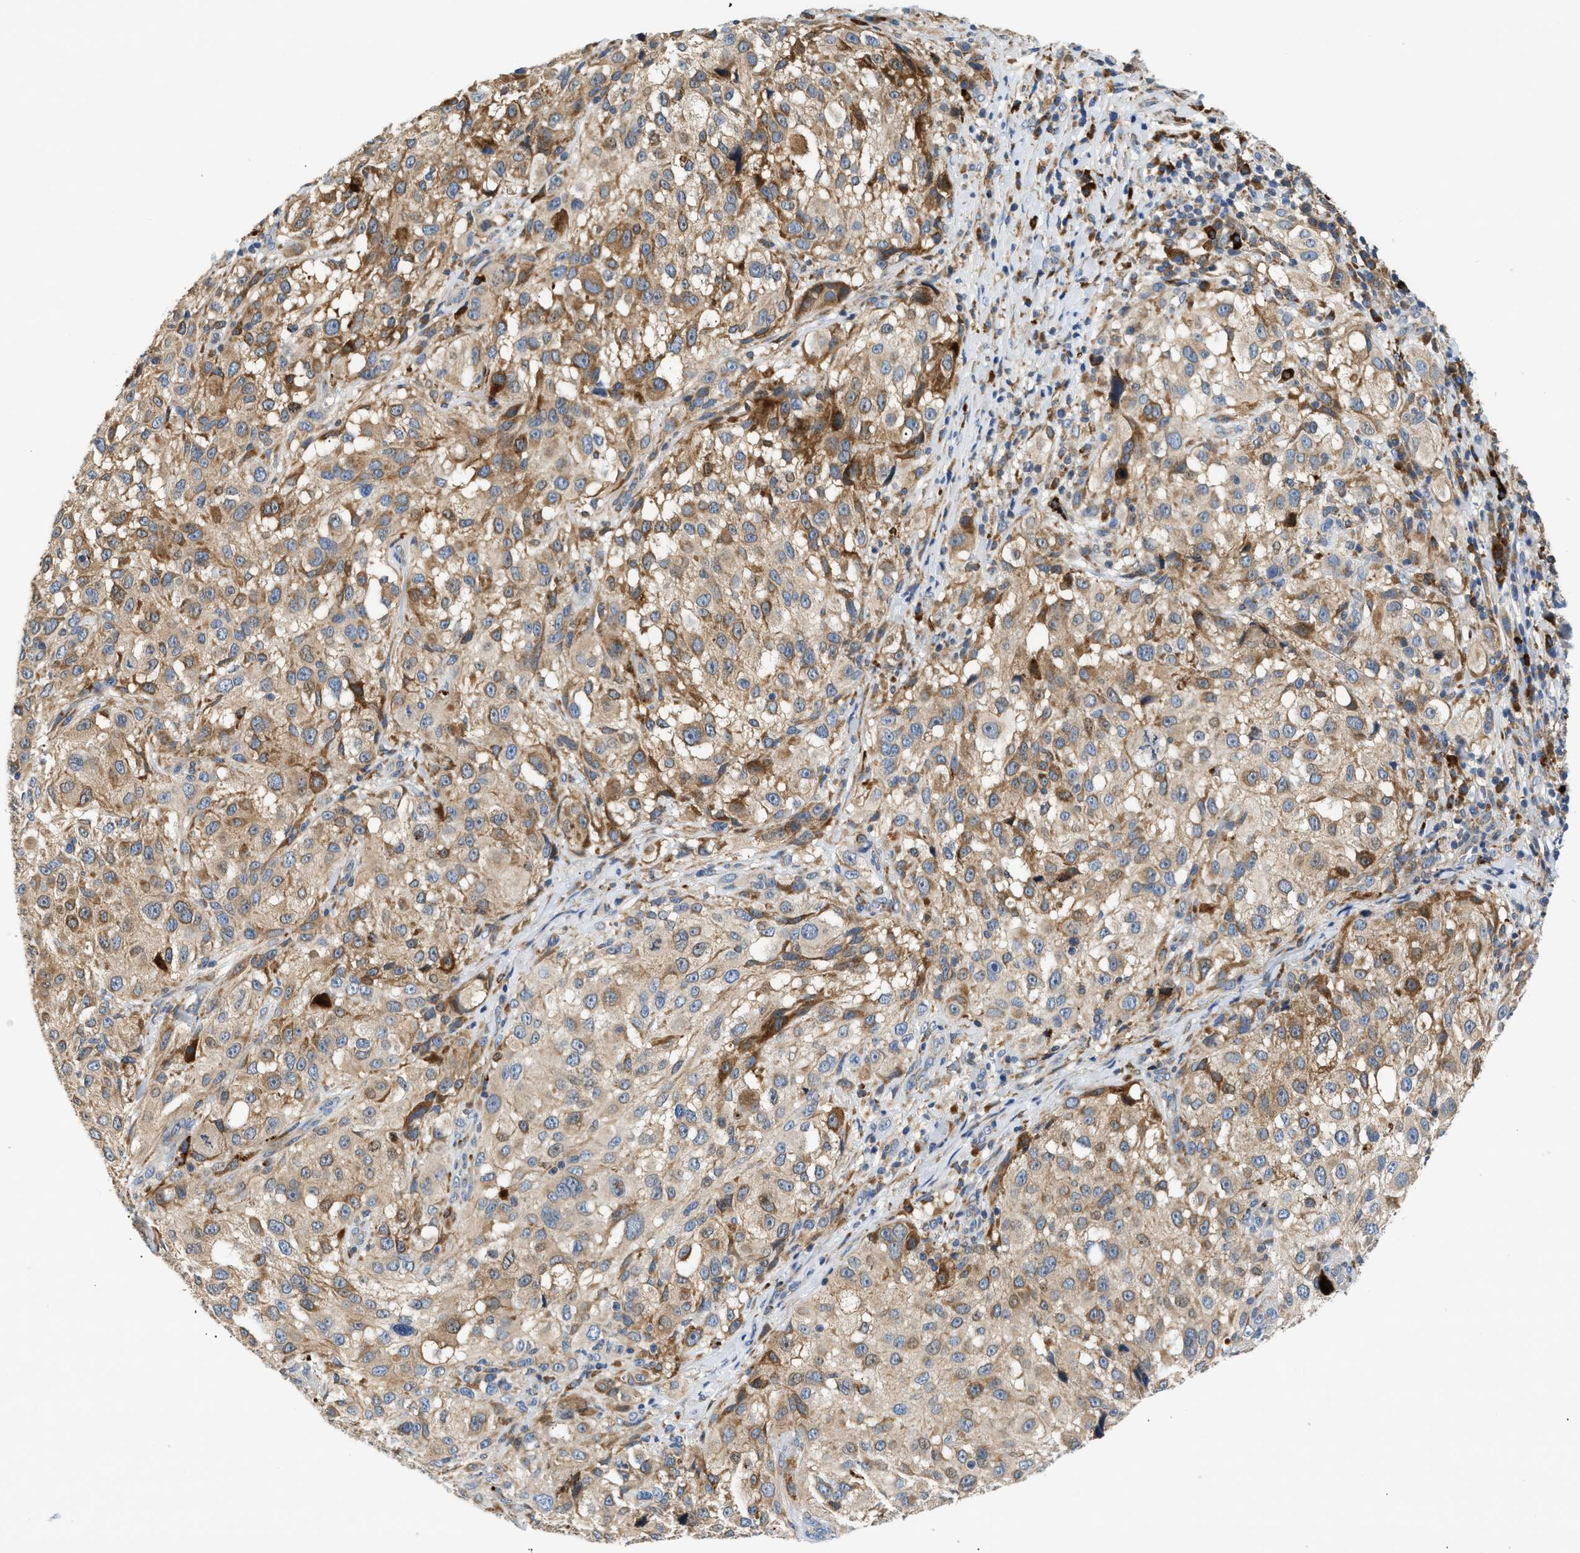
{"staining": {"intensity": "moderate", "quantity": ">75%", "location": "cytoplasmic/membranous"}, "tissue": "melanoma", "cell_type": "Tumor cells", "image_type": "cancer", "snomed": [{"axis": "morphology", "description": "Necrosis, NOS"}, {"axis": "morphology", "description": "Malignant melanoma, NOS"}, {"axis": "topography", "description": "Skin"}], "caption": "Immunohistochemical staining of human melanoma demonstrates medium levels of moderate cytoplasmic/membranous protein staining in about >75% of tumor cells.", "gene": "AMZ1", "patient": {"sex": "female", "age": 87}}